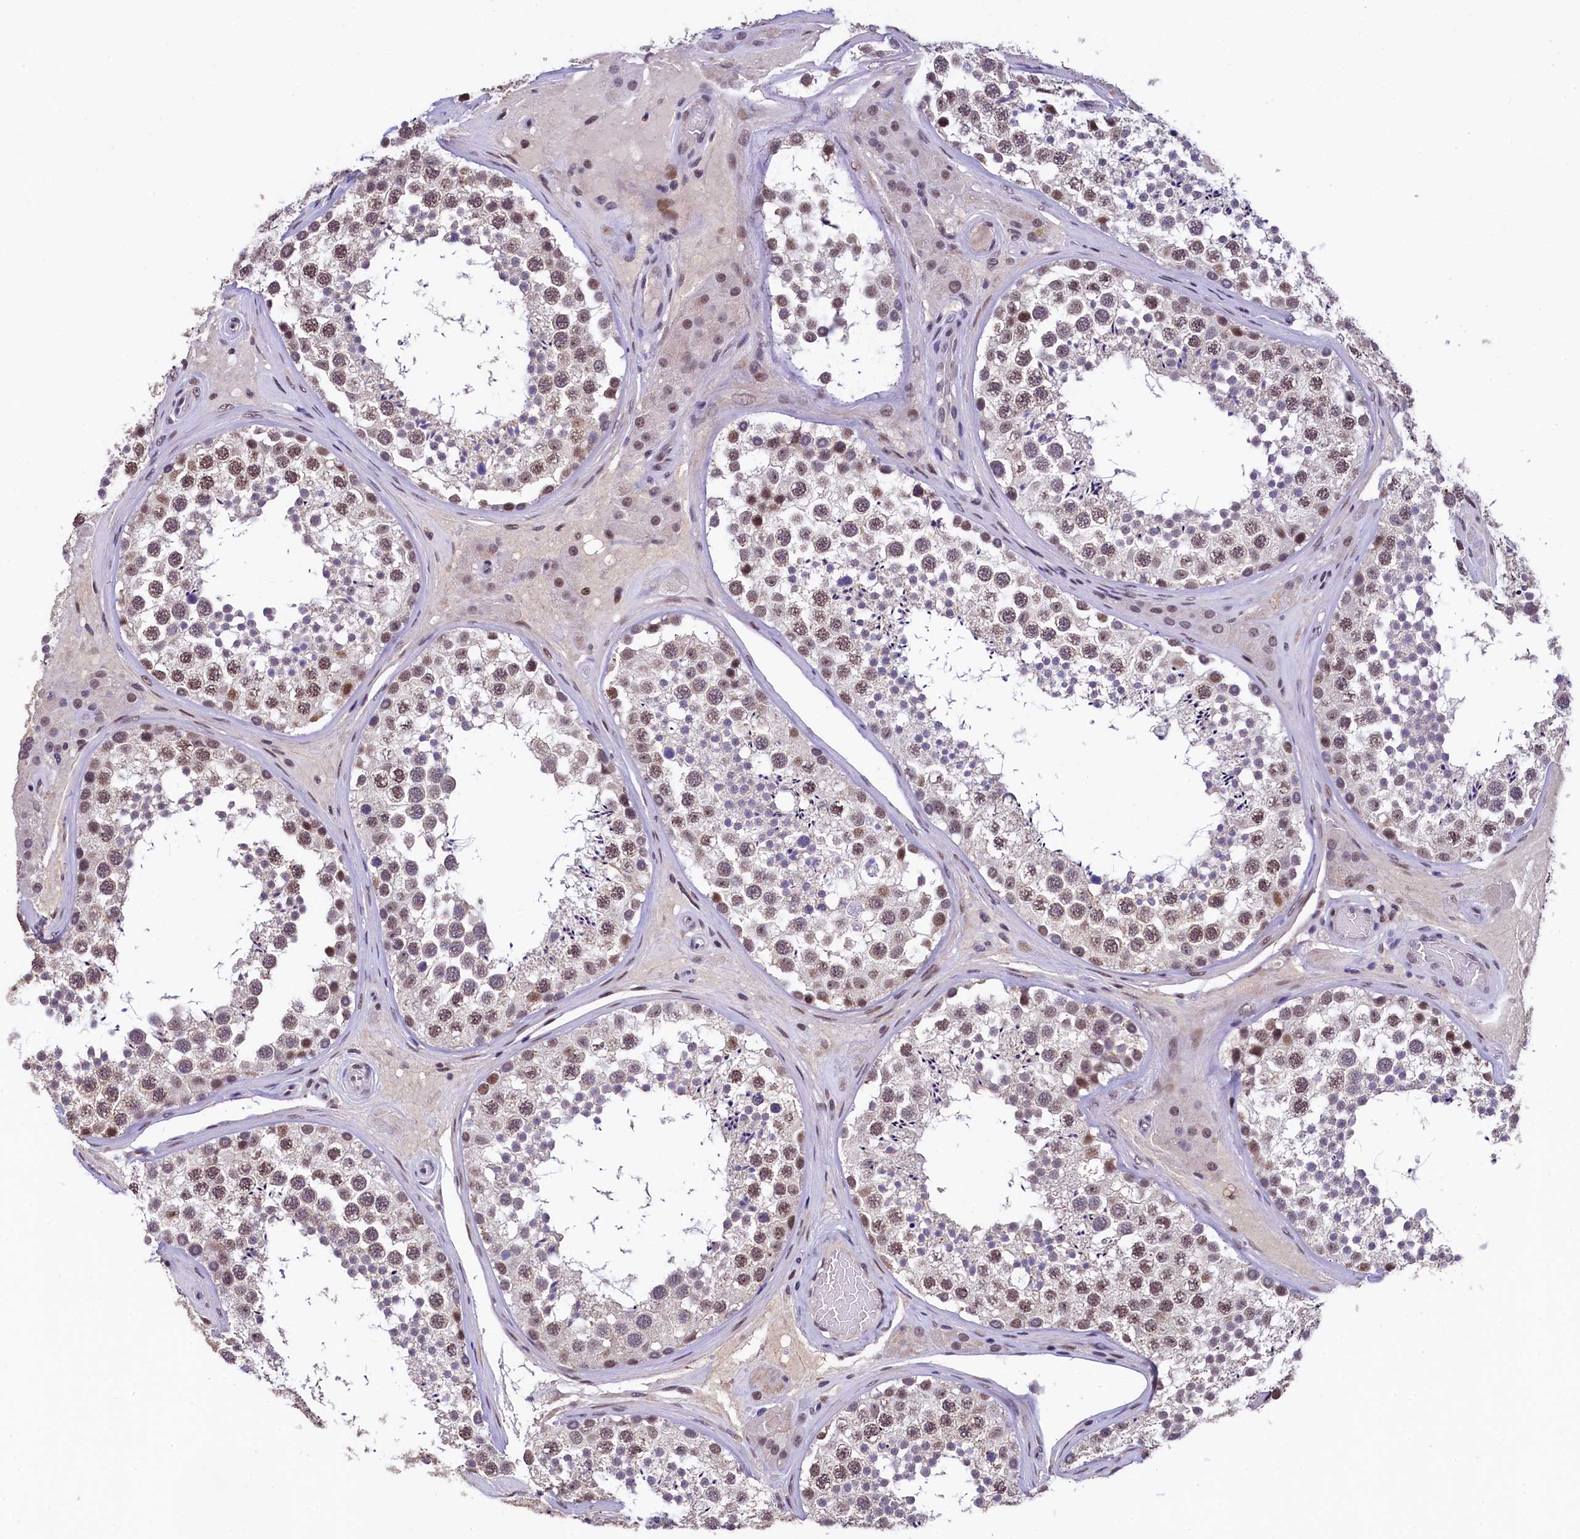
{"staining": {"intensity": "moderate", "quantity": "25%-75%", "location": "nuclear"}, "tissue": "testis", "cell_type": "Cells in seminiferous ducts", "image_type": "normal", "snomed": [{"axis": "morphology", "description": "Normal tissue, NOS"}, {"axis": "topography", "description": "Testis"}], "caption": "Immunohistochemical staining of benign testis demonstrates medium levels of moderate nuclear expression in approximately 25%-75% of cells in seminiferous ducts. The staining was performed using DAB (3,3'-diaminobenzidine), with brown indicating positive protein expression. Nuclei are stained blue with hematoxylin.", "gene": "HECTD4", "patient": {"sex": "male", "age": 46}}